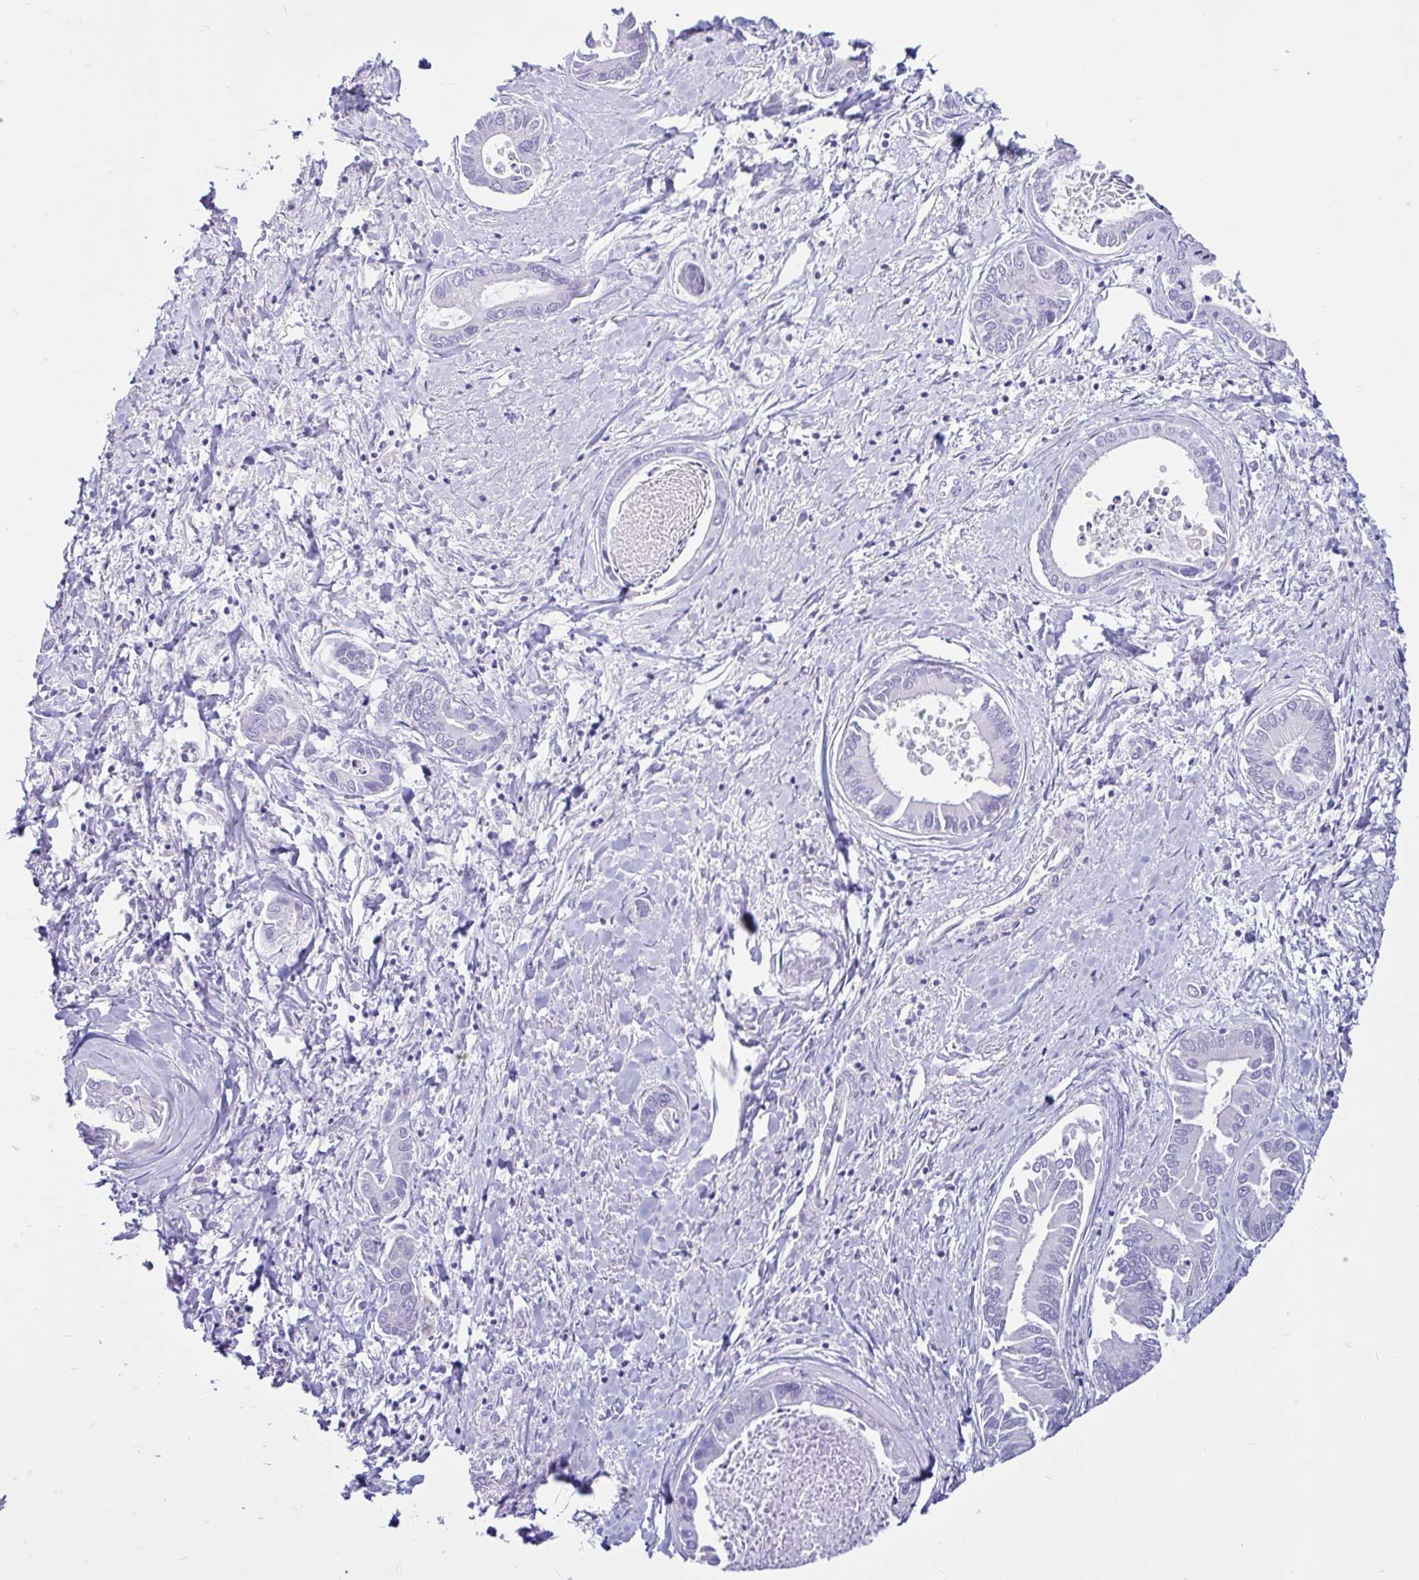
{"staining": {"intensity": "negative", "quantity": "none", "location": "none"}, "tissue": "liver cancer", "cell_type": "Tumor cells", "image_type": "cancer", "snomed": [{"axis": "morphology", "description": "Cholangiocarcinoma"}, {"axis": "topography", "description": "Liver"}], "caption": "A micrograph of human liver cholangiocarcinoma is negative for staining in tumor cells.", "gene": "CYP19A1", "patient": {"sex": "male", "age": 66}}